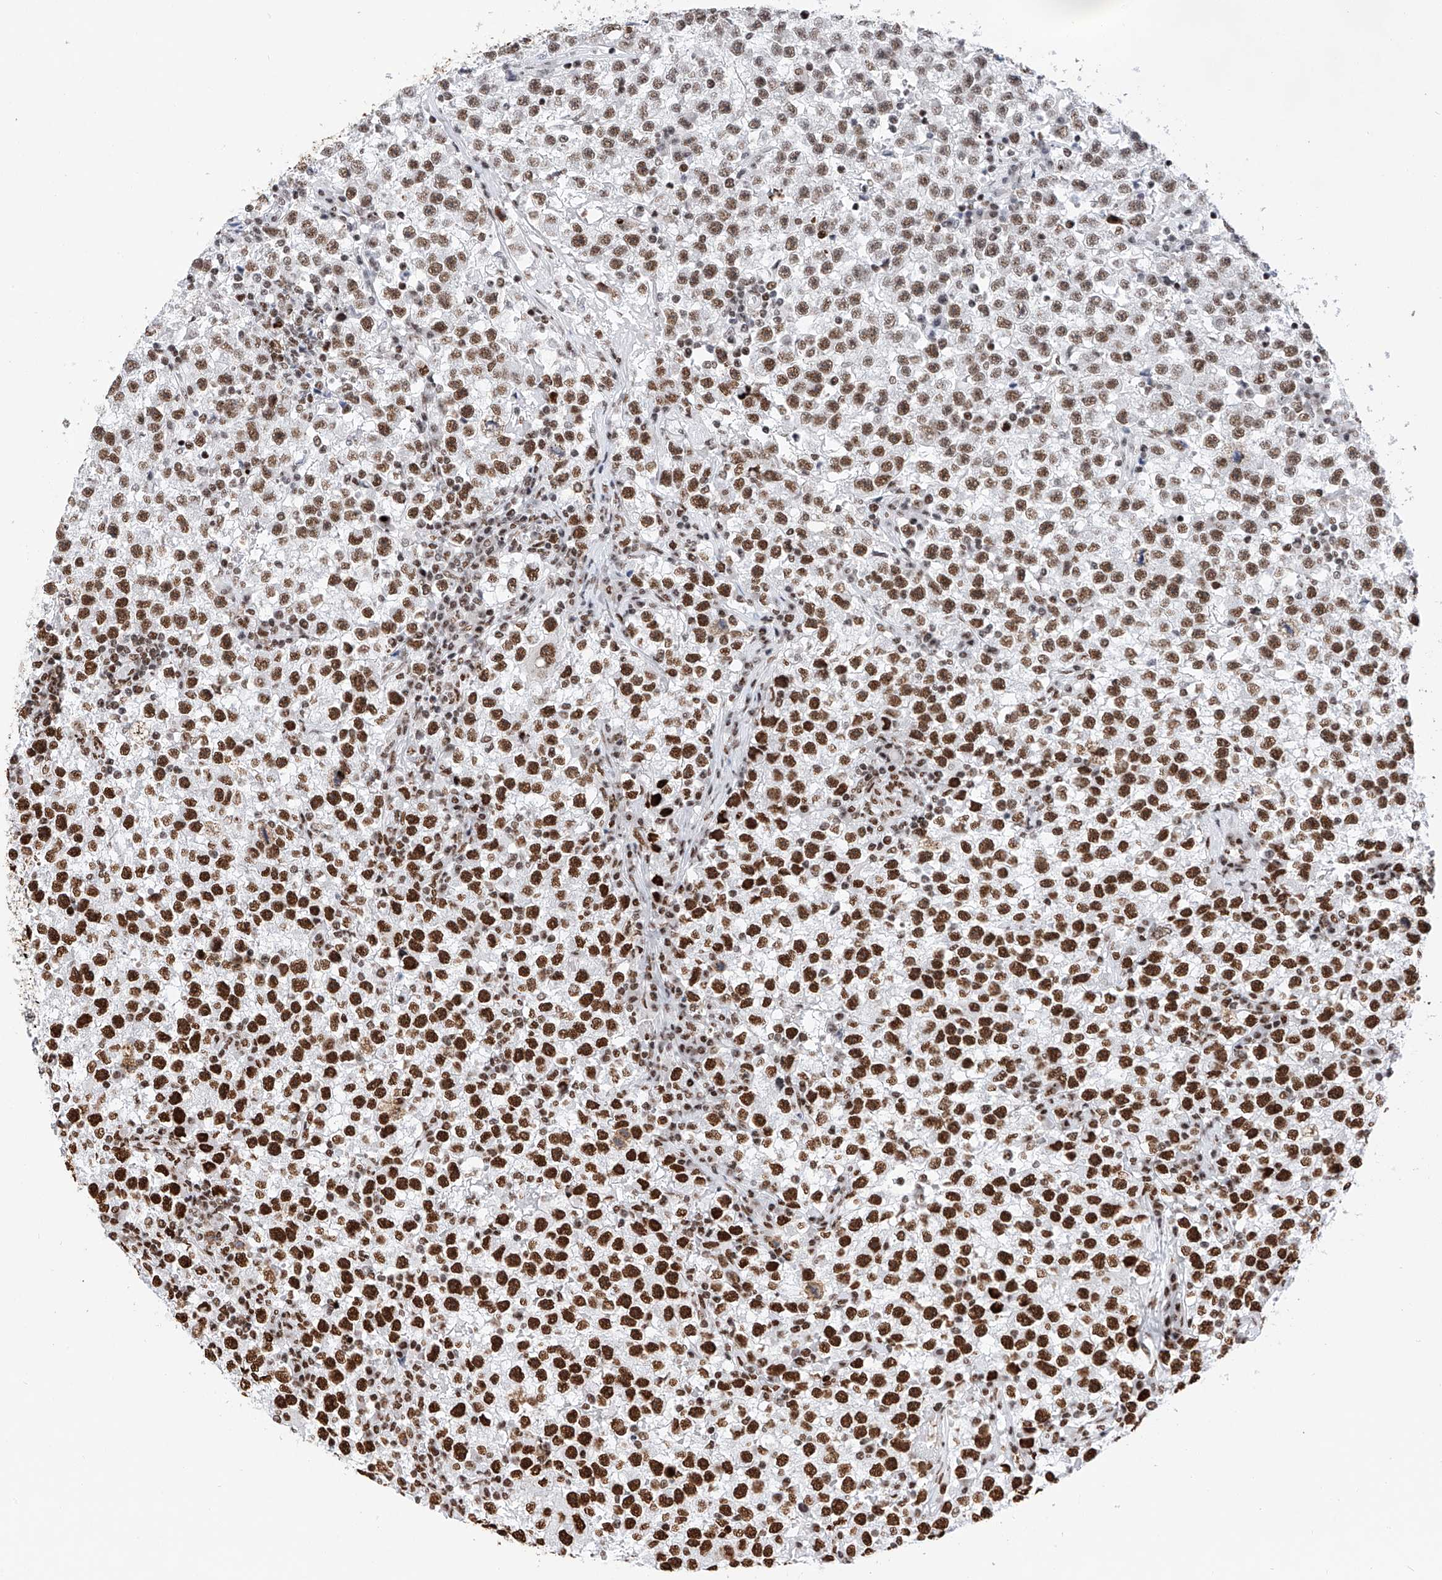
{"staining": {"intensity": "strong", "quantity": ">75%", "location": "nuclear"}, "tissue": "testis cancer", "cell_type": "Tumor cells", "image_type": "cancer", "snomed": [{"axis": "morphology", "description": "Seminoma, NOS"}, {"axis": "topography", "description": "Testis"}], "caption": "DAB (3,3'-diaminobenzidine) immunohistochemical staining of human testis cancer (seminoma) reveals strong nuclear protein staining in about >75% of tumor cells.", "gene": "SRSF6", "patient": {"sex": "male", "age": 22}}